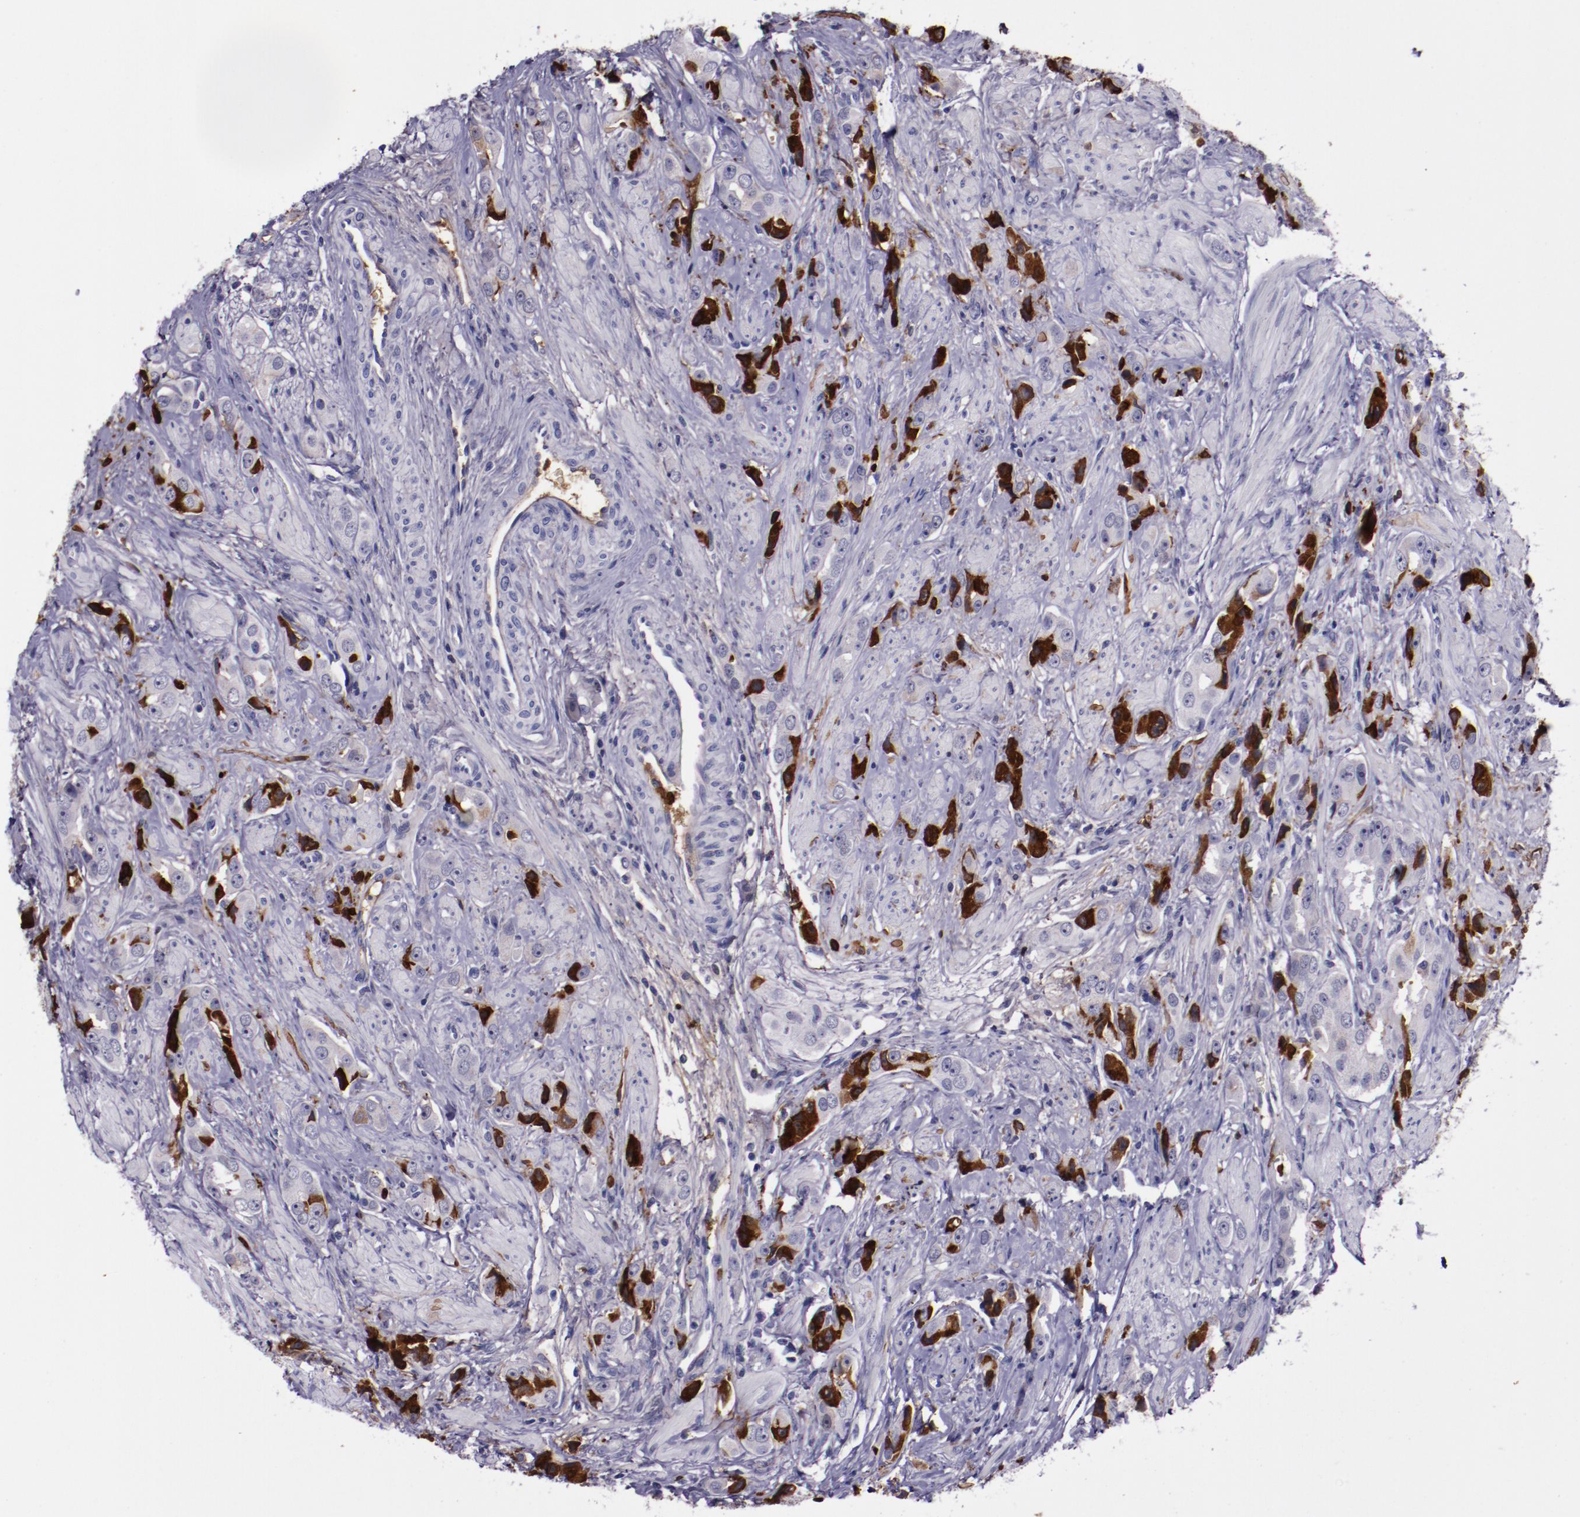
{"staining": {"intensity": "weak", "quantity": "<25%", "location": "cytoplasmic/membranous"}, "tissue": "prostate cancer", "cell_type": "Tumor cells", "image_type": "cancer", "snomed": [{"axis": "morphology", "description": "Adenocarcinoma, Medium grade"}, {"axis": "topography", "description": "Prostate"}], "caption": "Tumor cells are negative for brown protein staining in prostate medium-grade adenocarcinoma. Nuclei are stained in blue.", "gene": "APOH", "patient": {"sex": "male", "age": 53}}